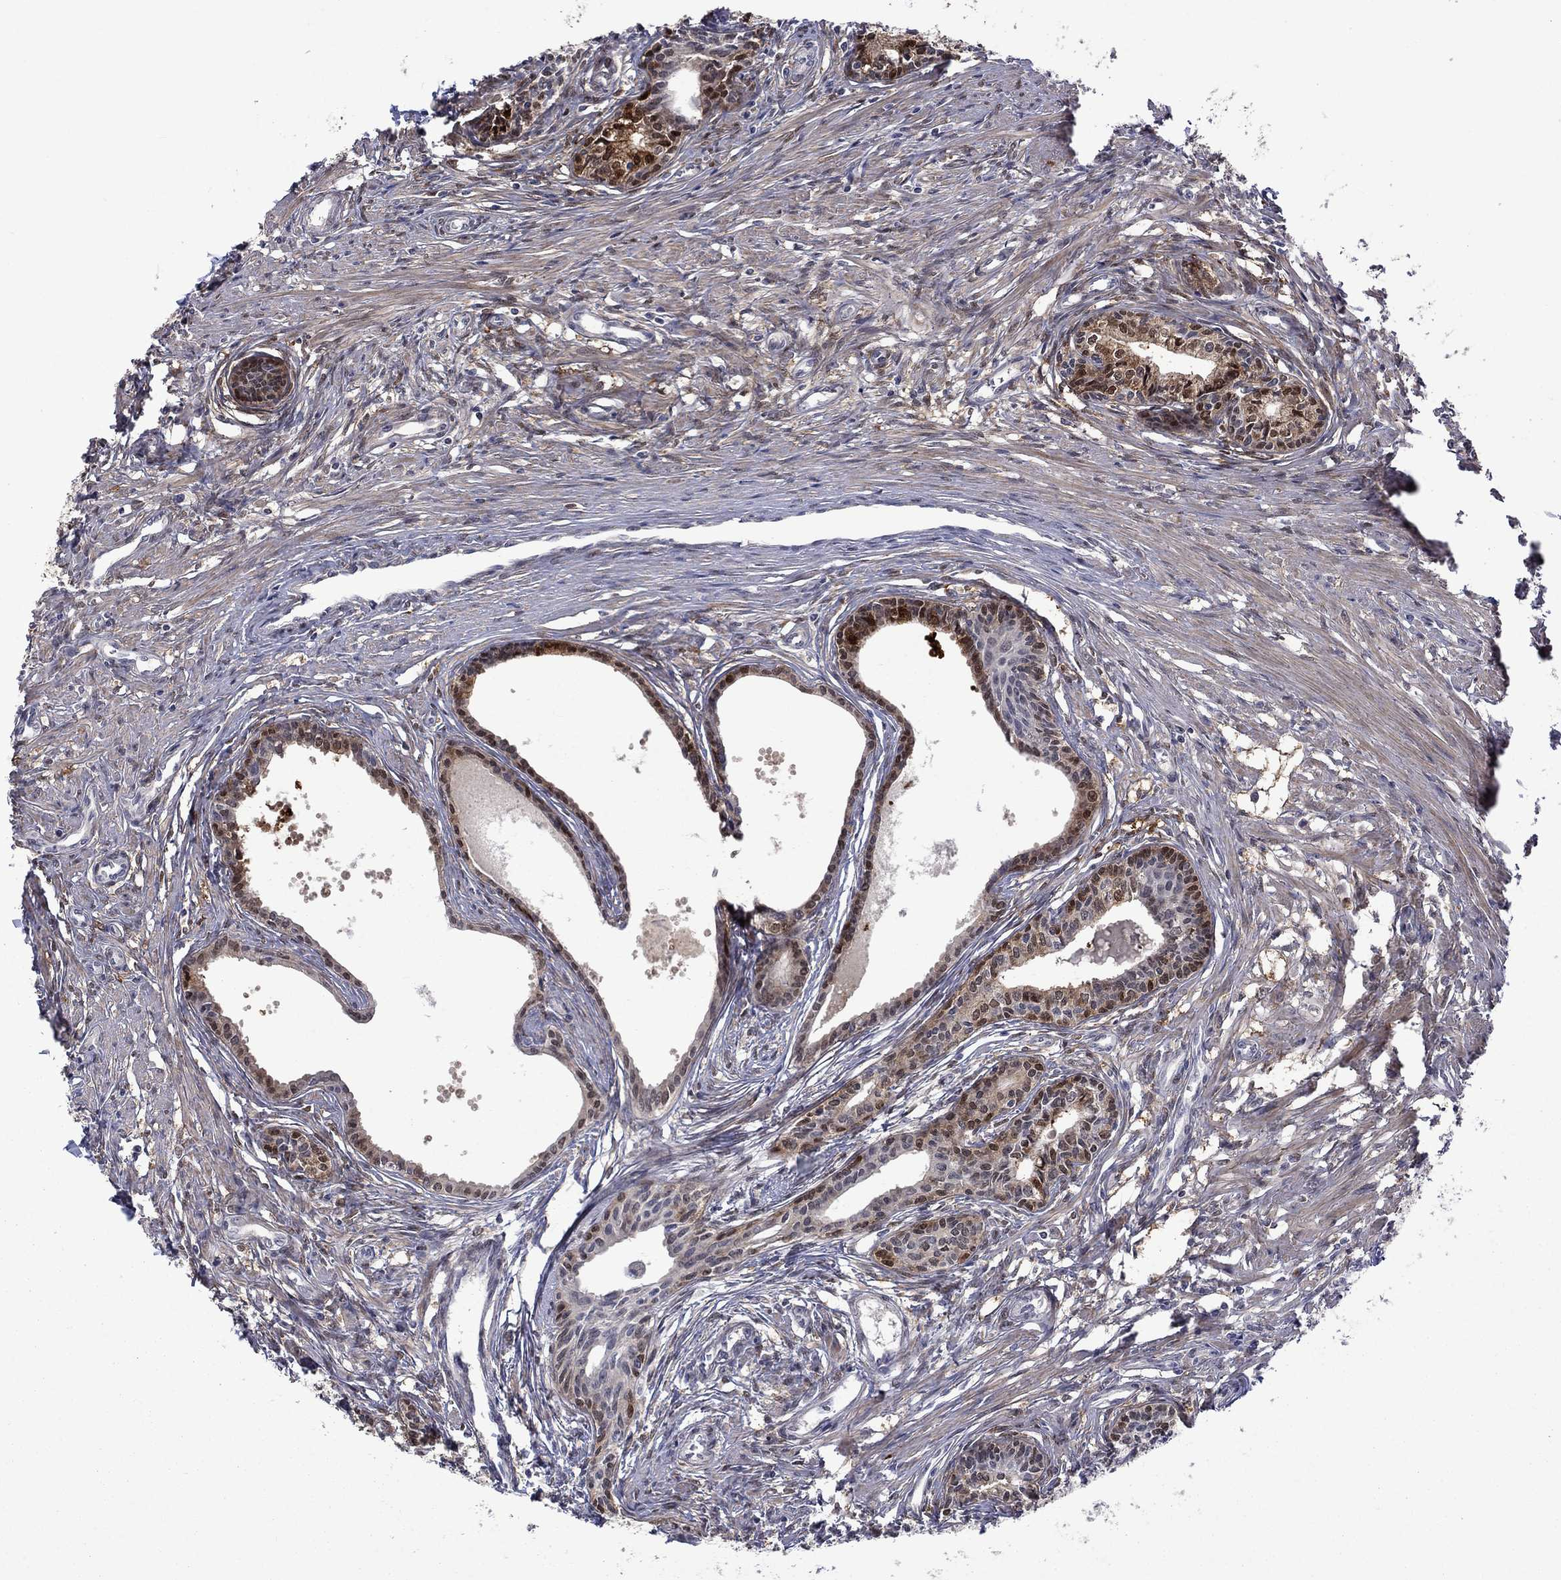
{"staining": {"intensity": "strong", "quantity": "25%-75%", "location": "cytoplasmic/membranous,nuclear"}, "tissue": "prostate", "cell_type": "Glandular cells", "image_type": "normal", "snomed": [{"axis": "morphology", "description": "Normal tissue, NOS"}, {"axis": "topography", "description": "Prostate"}], "caption": "The histopathology image exhibits staining of unremarkable prostate, revealing strong cytoplasmic/membranous,nuclear protein staining (brown color) within glandular cells. (Brightfield microscopy of DAB IHC at high magnification).", "gene": "CBR1", "patient": {"sex": "male", "age": 60}}